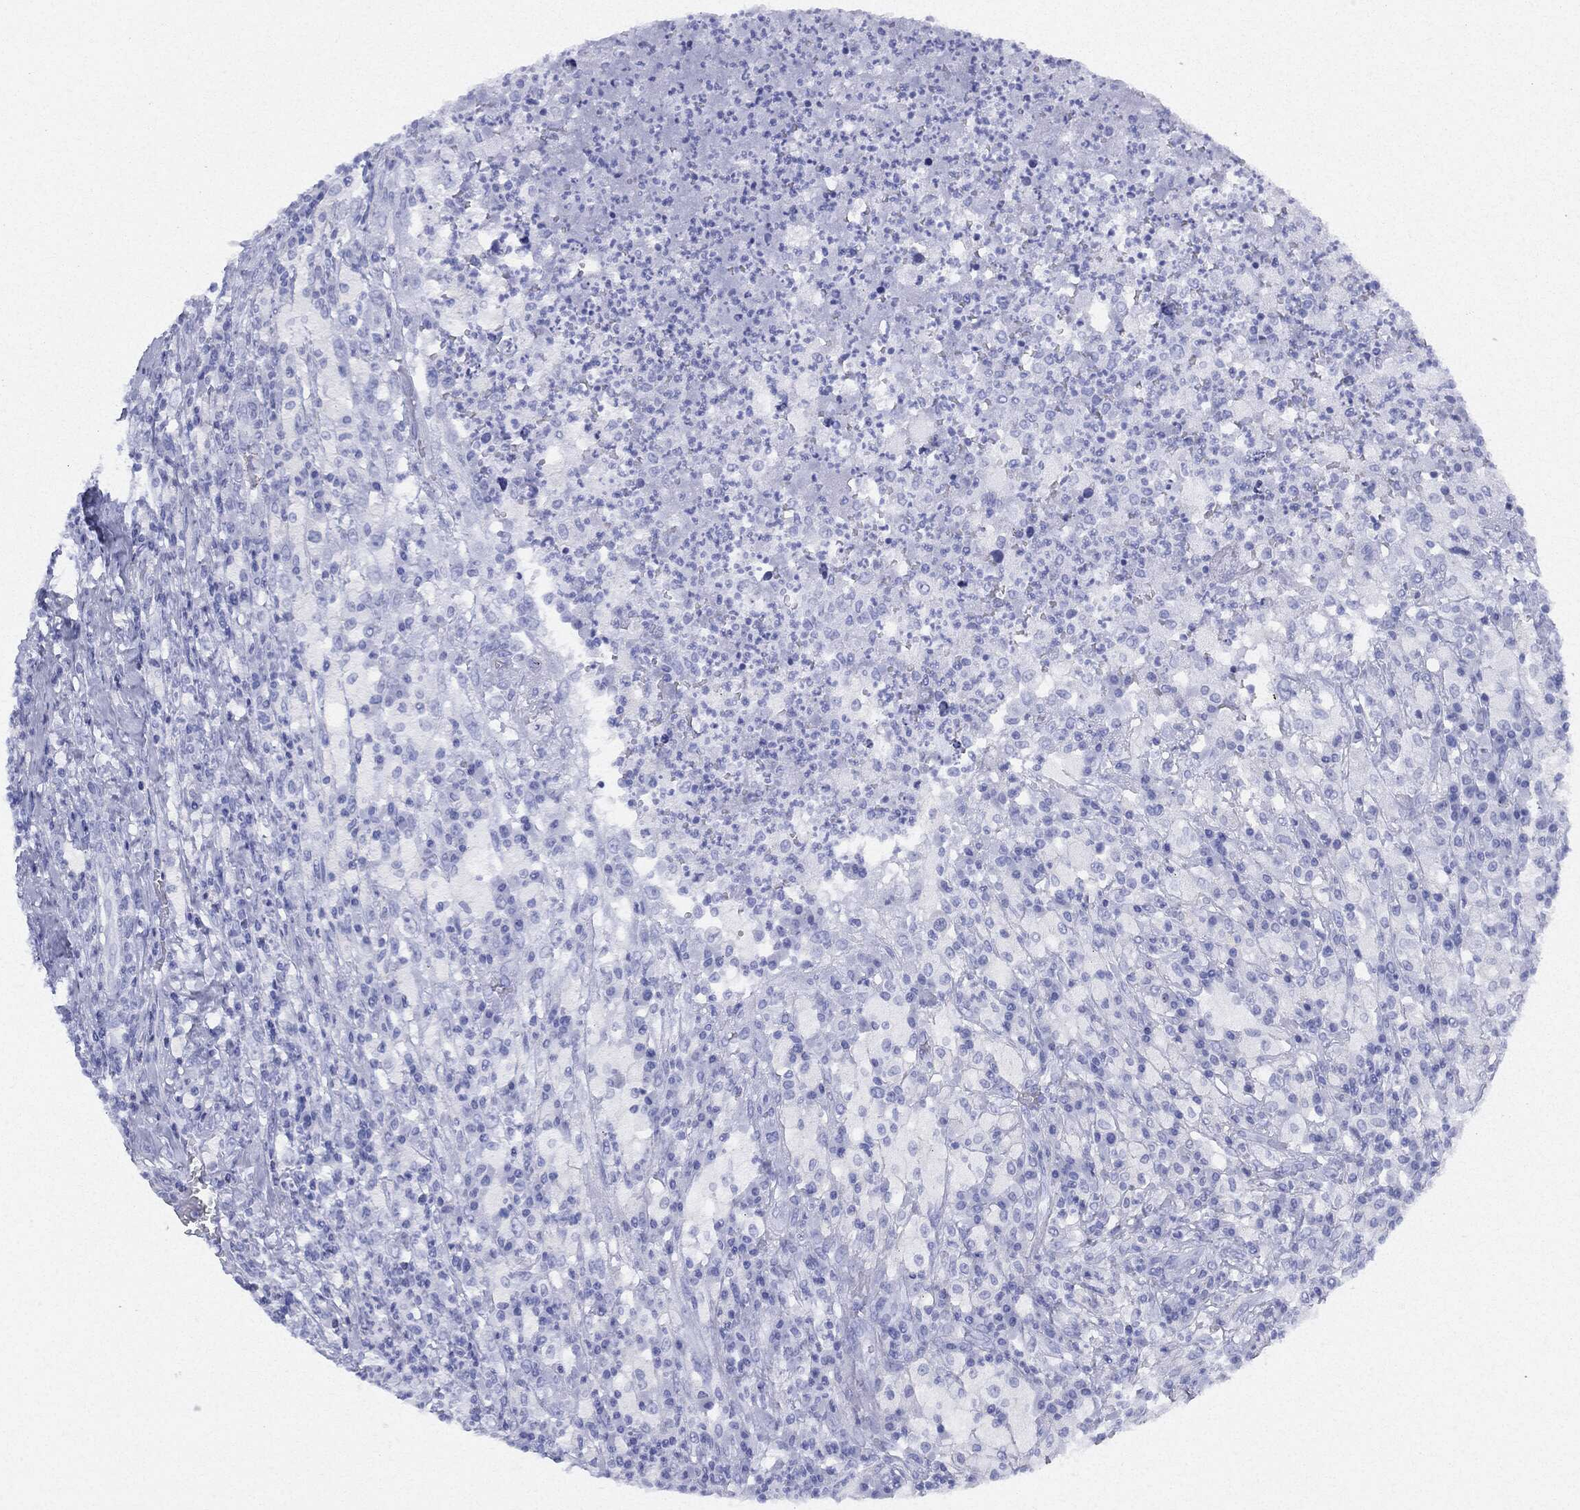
{"staining": {"intensity": "negative", "quantity": "none", "location": "none"}, "tissue": "testis cancer", "cell_type": "Tumor cells", "image_type": "cancer", "snomed": [{"axis": "morphology", "description": "Necrosis, NOS"}, {"axis": "morphology", "description": "Carcinoma, Embryonal, NOS"}, {"axis": "topography", "description": "Testis"}], "caption": "Protein analysis of testis cancer (embryonal carcinoma) displays no significant staining in tumor cells.", "gene": "CGB1", "patient": {"sex": "male", "age": 19}}